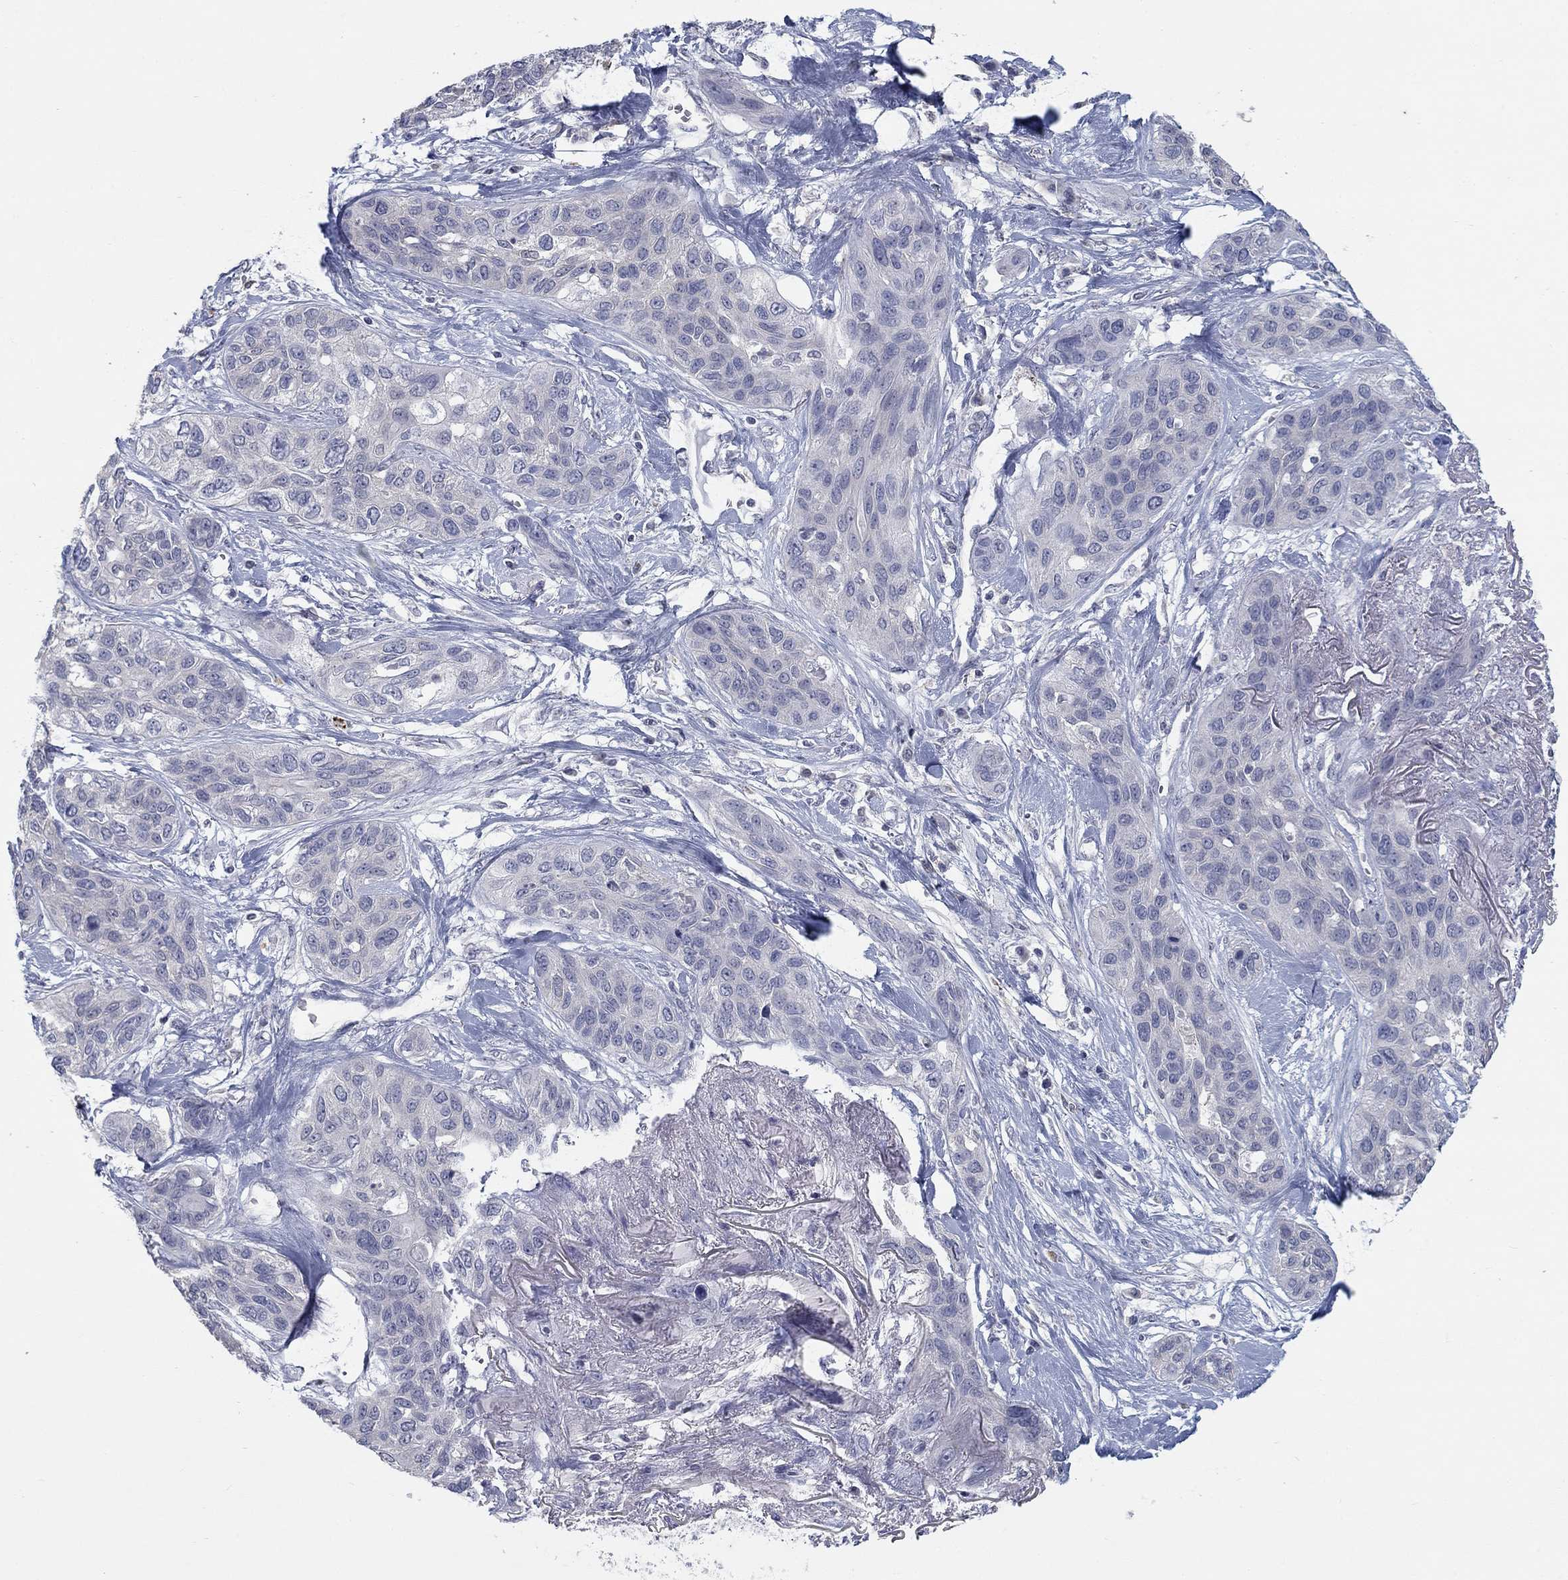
{"staining": {"intensity": "negative", "quantity": "none", "location": "none"}, "tissue": "lung cancer", "cell_type": "Tumor cells", "image_type": "cancer", "snomed": [{"axis": "morphology", "description": "Squamous cell carcinoma, NOS"}, {"axis": "topography", "description": "Lung"}], "caption": "DAB immunohistochemical staining of lung cancer (squamous cell carcinoma) exhibits no significant staining in tumor cells.", "gene": "MTSS2", "patient": {"sex": "female", "age": 70}}